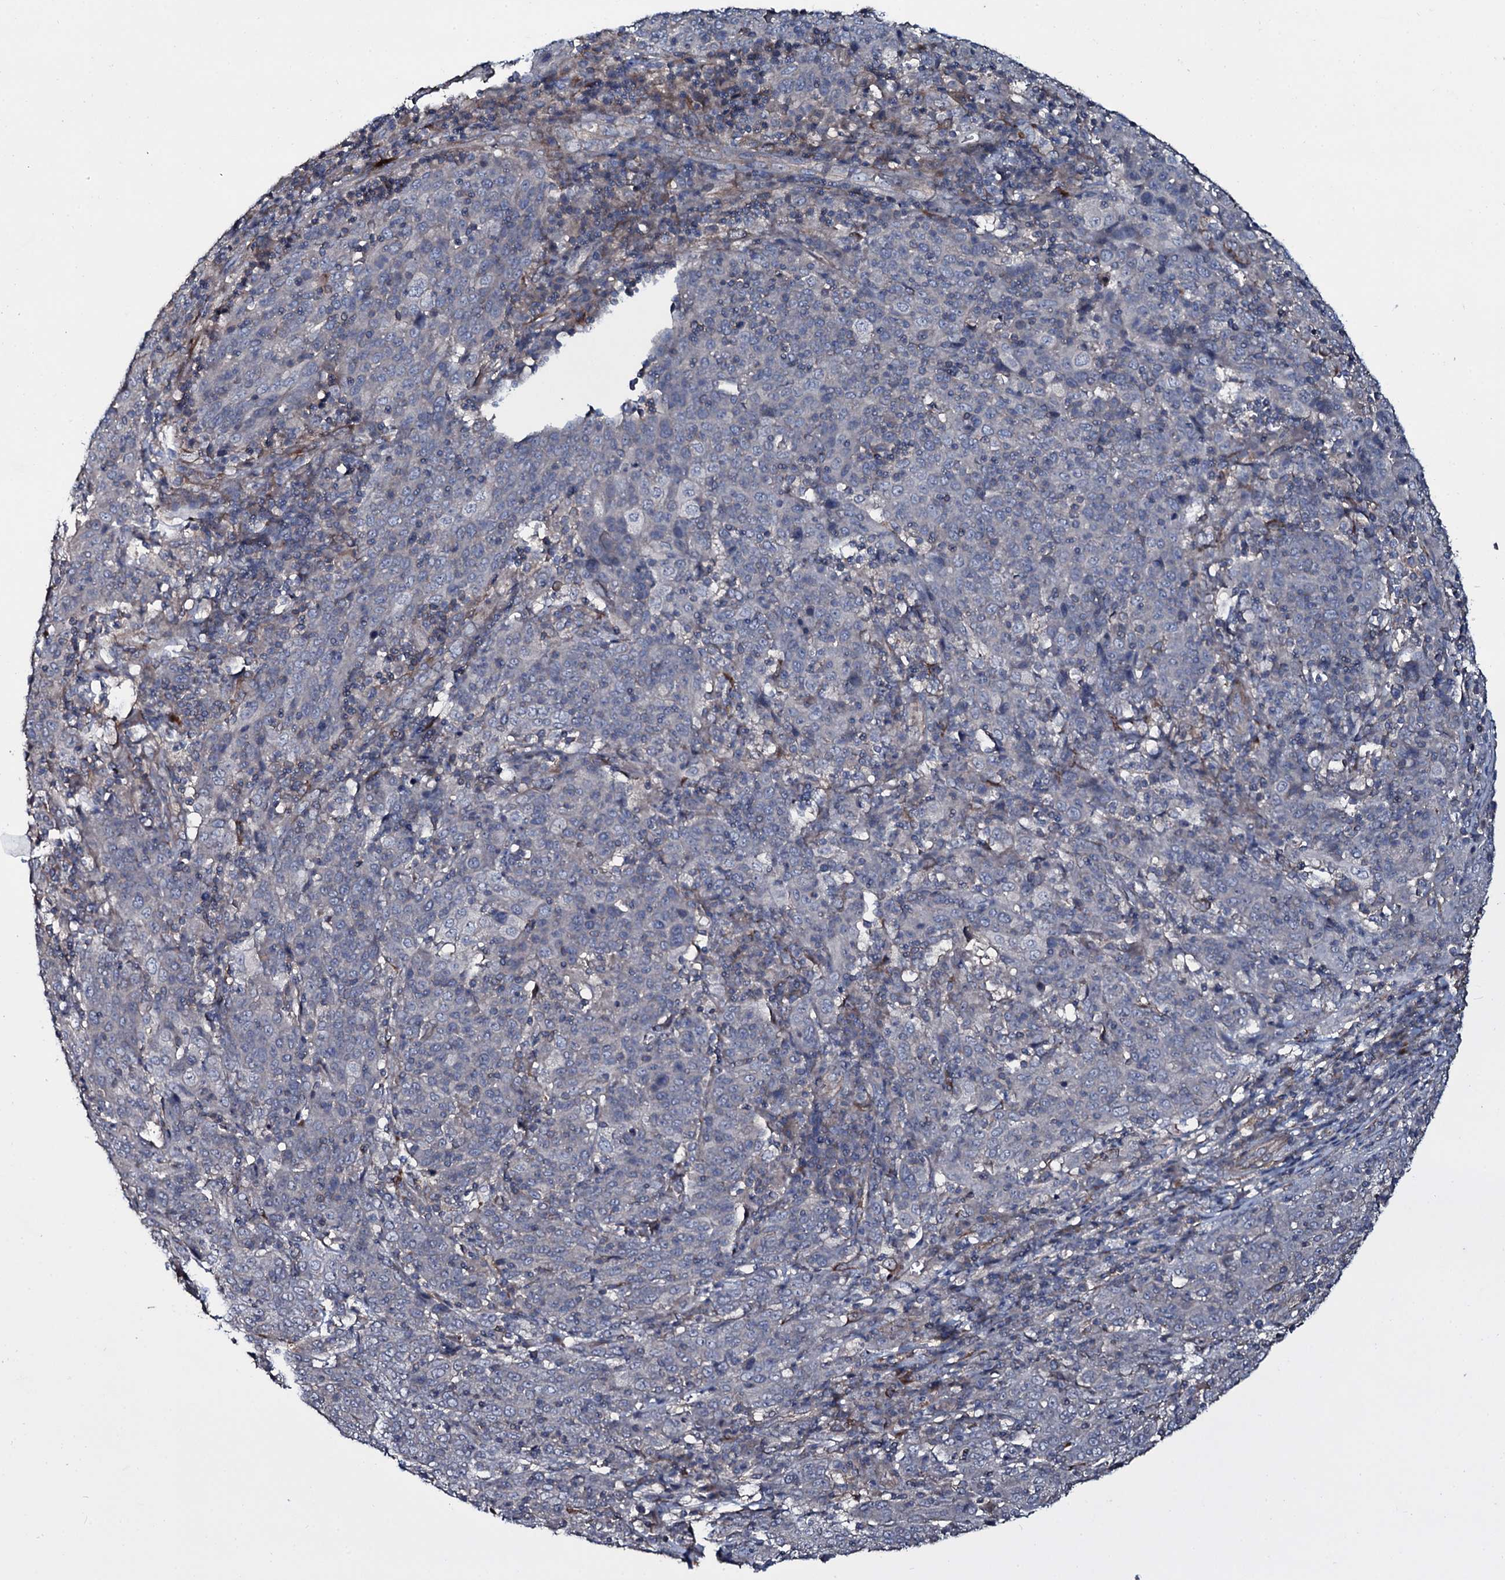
{"staining": {"intensity": "negative", "quantity": "none", "location": "none"}, "tissue": "cervical cancer", "cell_type": "Tumor cells", "image_type": "cancer", "snomed": [{"axis": "morphology", "description": "Squamous cell carcinoma, NOS"}, {"axis": "topography", "description": "Cervix"}], "caption": "This is a micrograph of IHC staining of cervical cancer, which shows no expression in tumor cells.", "gene": "WIPF3", "patient": {"sex": "female", "age": 67}}